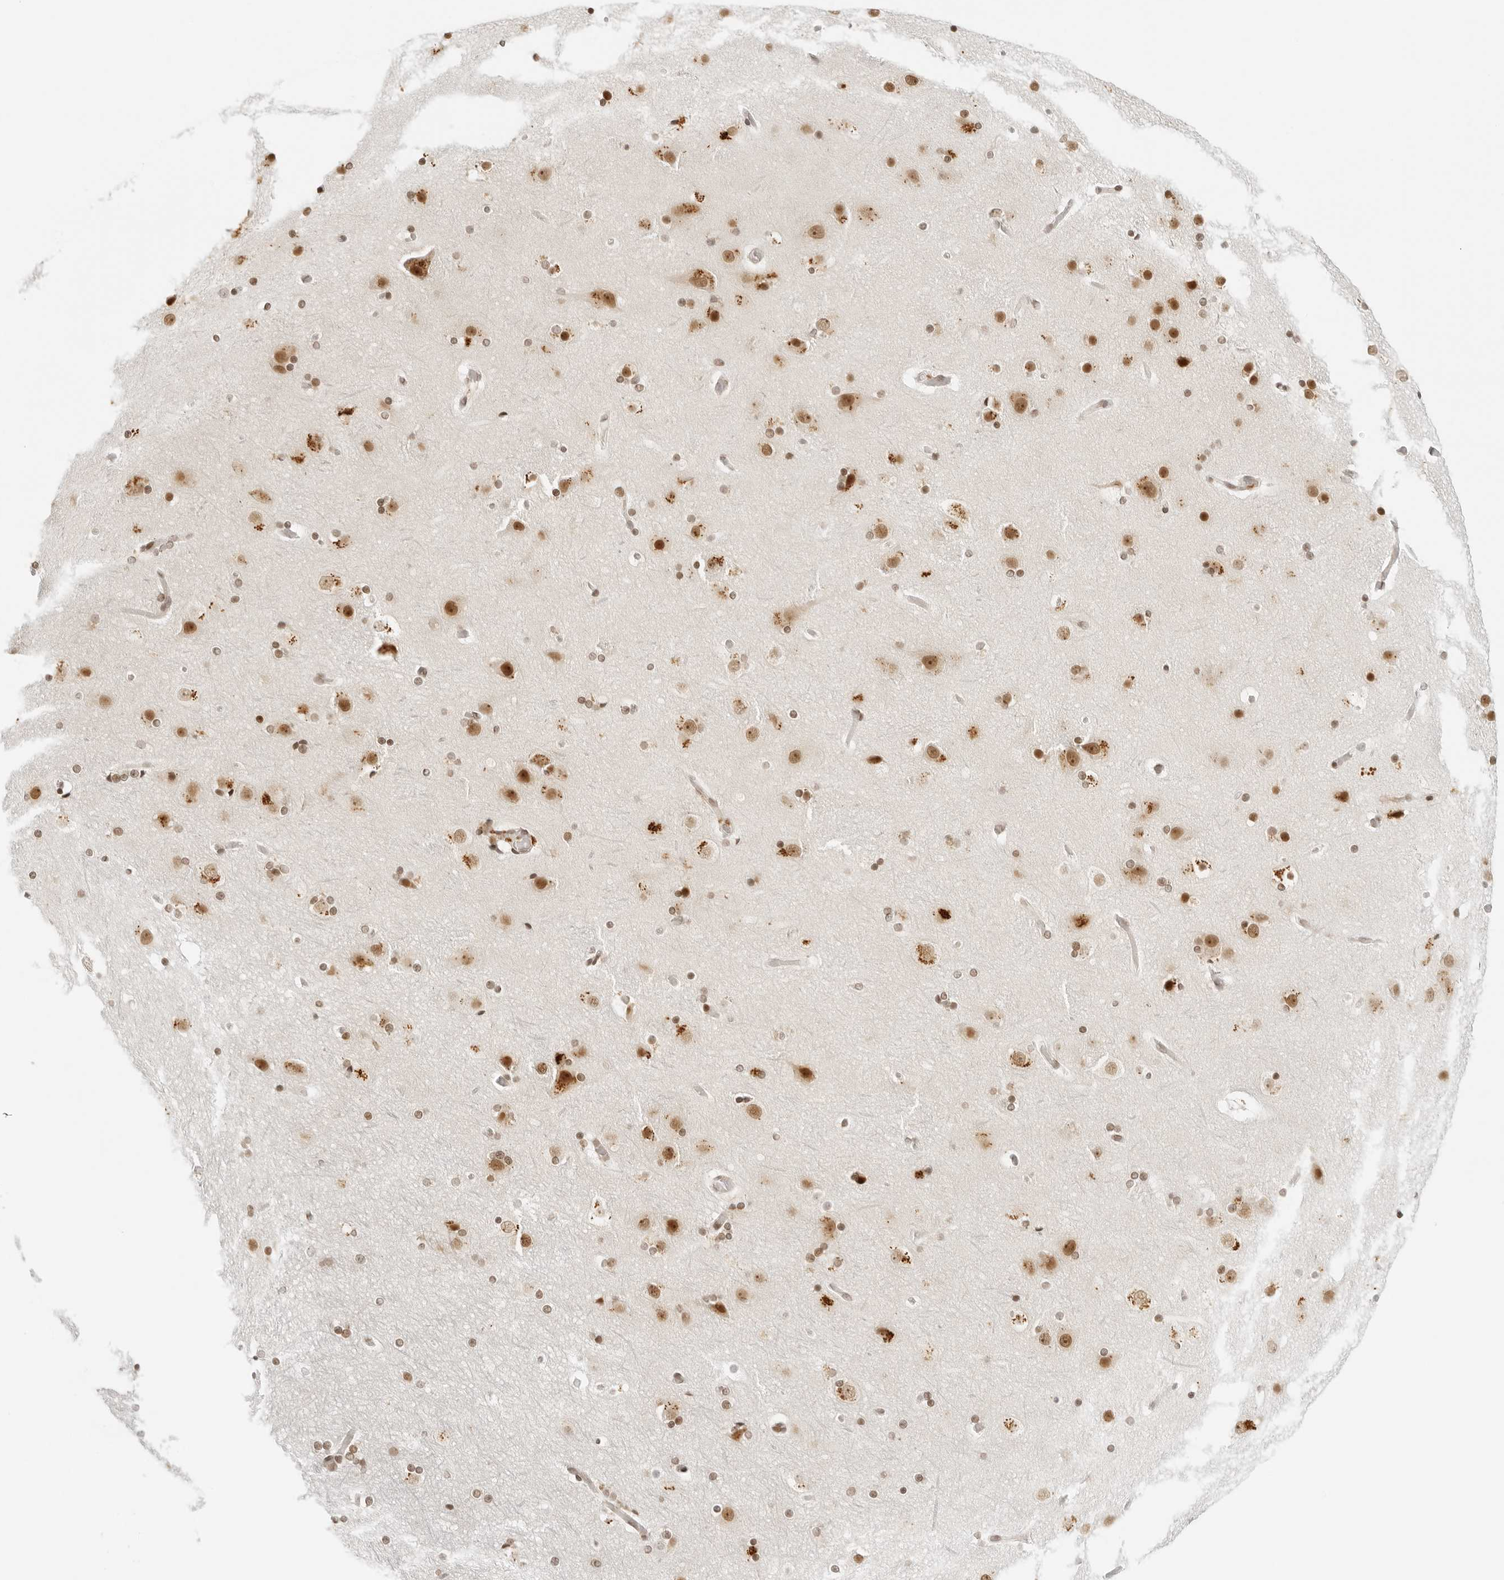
{"staining": {"intensity": "moderate", "quantity": ">75%", "location": "cytoplasmic/membranous,nuclear"}, "tissue": "cerebral cortex", "cell_type": "Endothelial cells", "image_type": "normal", "snomed": [{"axis": "morphology", "description": "Normal tissue, NOS"}, {"axis": "topography", "description": "Cerebral cortex"}], "caption": "The photomicrograph shows immunohistochemical staining of benign cerebral cortex. There is moderate cytoplasmic/membranous,nuclear expression is seen in approximately >75% of endothelial cells.", "gene": "RCC1", "patient": {"sex": "male", "age": 57}}